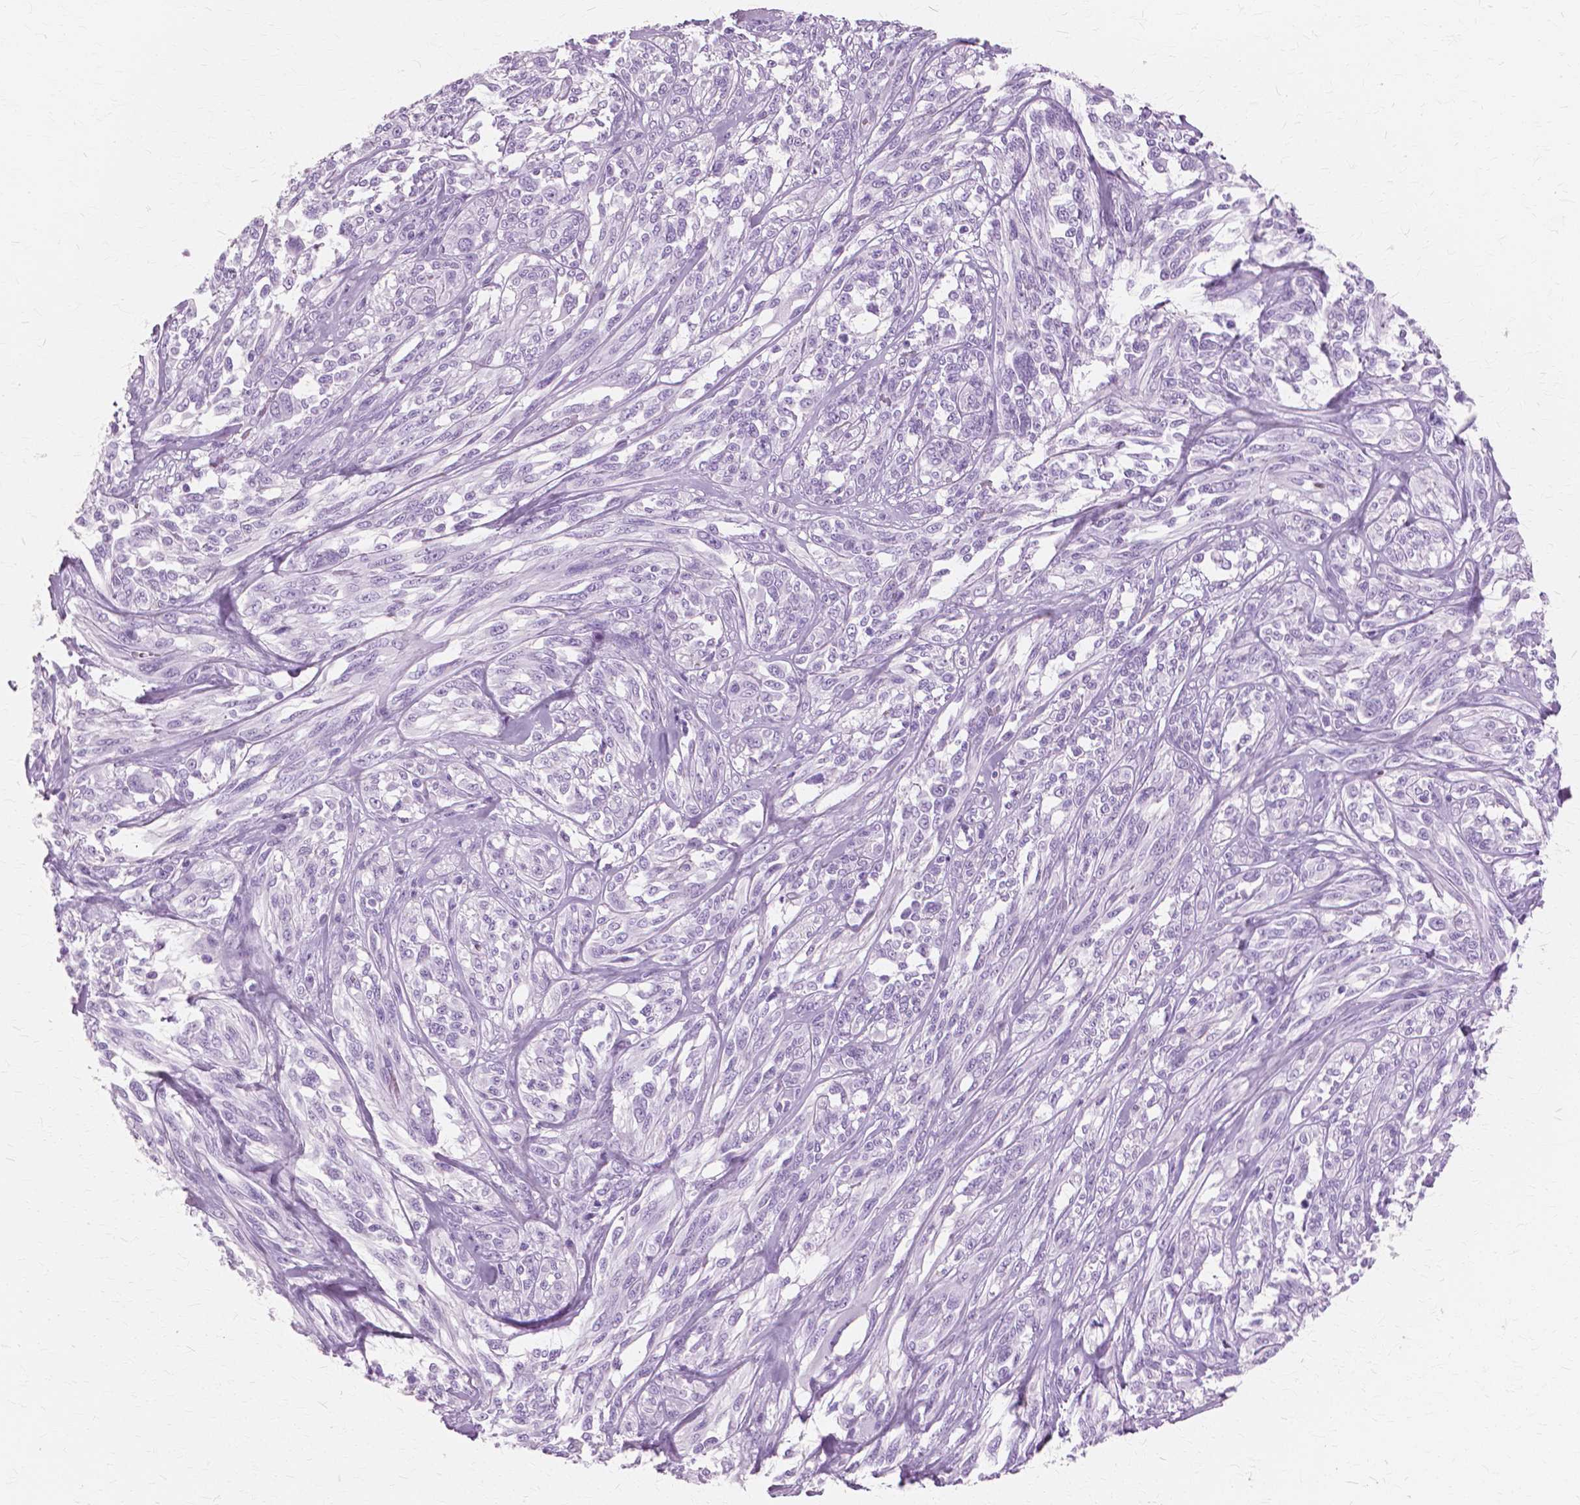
{"staining": {"intensity": "negative", "quantity": "none", "location": "none"}, "tissue": "melanoma", "cell_type": "Tumor cells", "image_type": "cancer", "snomed": [{"axis": "morphology", "description": "Malignant melanoma, NOS"}, {"axis": "topography", "description": "Skin"}], "caption": "The immunohistochemistry image has no significant positivity in tumor cells of melanoma tissue.", "gene": "SFTPD", "patient": {"sex": "female", "age": 91}}